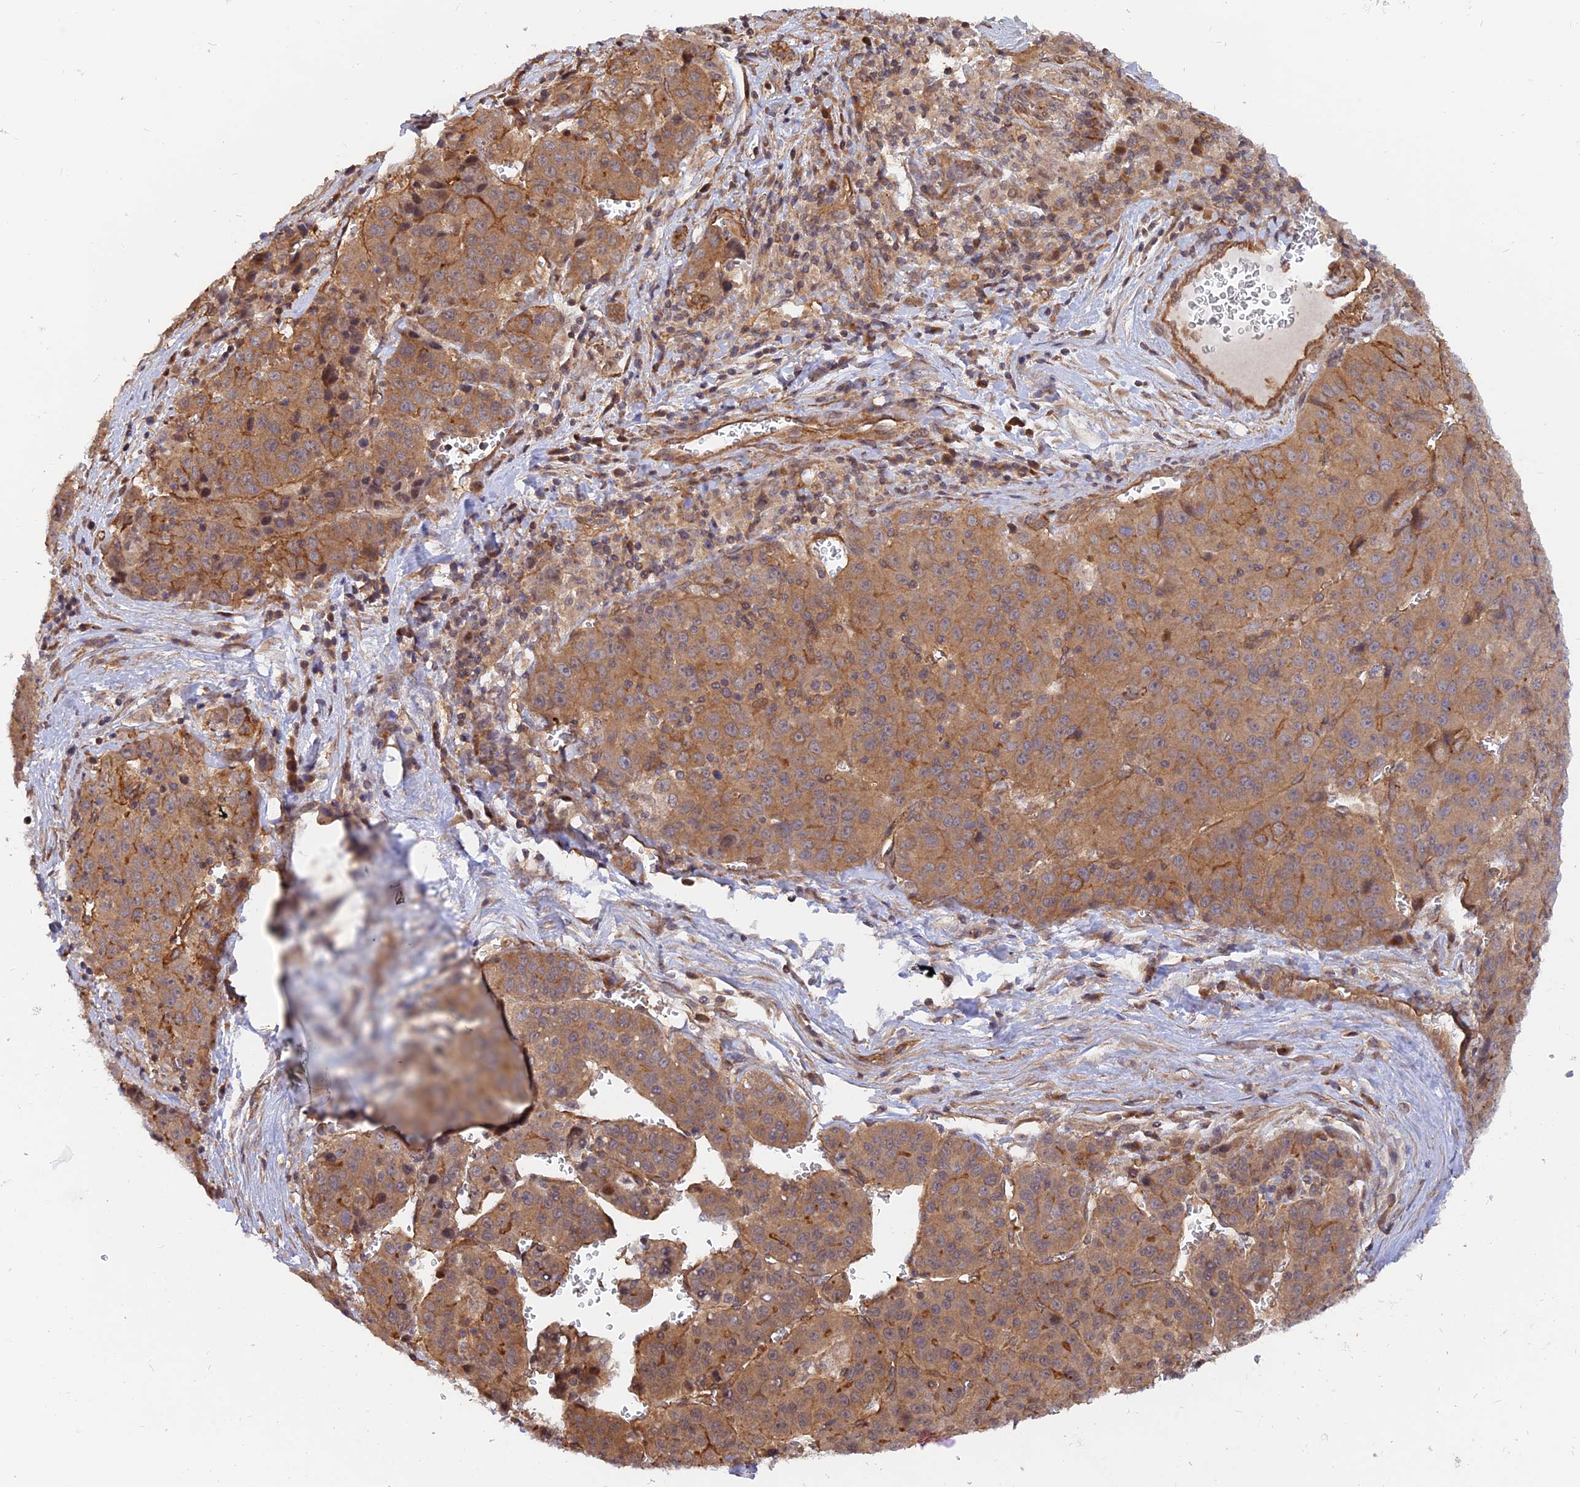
{"staining": {"intensity": "moderate", "quantity": ">75%", "location": "cytoplasmic/membranous,nuclear"}, "tissue": "liver cancer", "cell_type": "Tumor cells", "image_type": "cancer", "snomed": [{"axis": "morphology", "description": "Carcinoma, Hepatocellular, NOS"}, {"axis": "topography", "description": "Liver"}], "caption": "Liver hepatocellular carcinoma tissue displays moderate cytoplasmic/membranous and nuclear positivity in approximately >75% of tumor cells, visualized by immunohistochemistry.", "gene": "WDR41", "patient": {"sex": "female", "age": 53}}